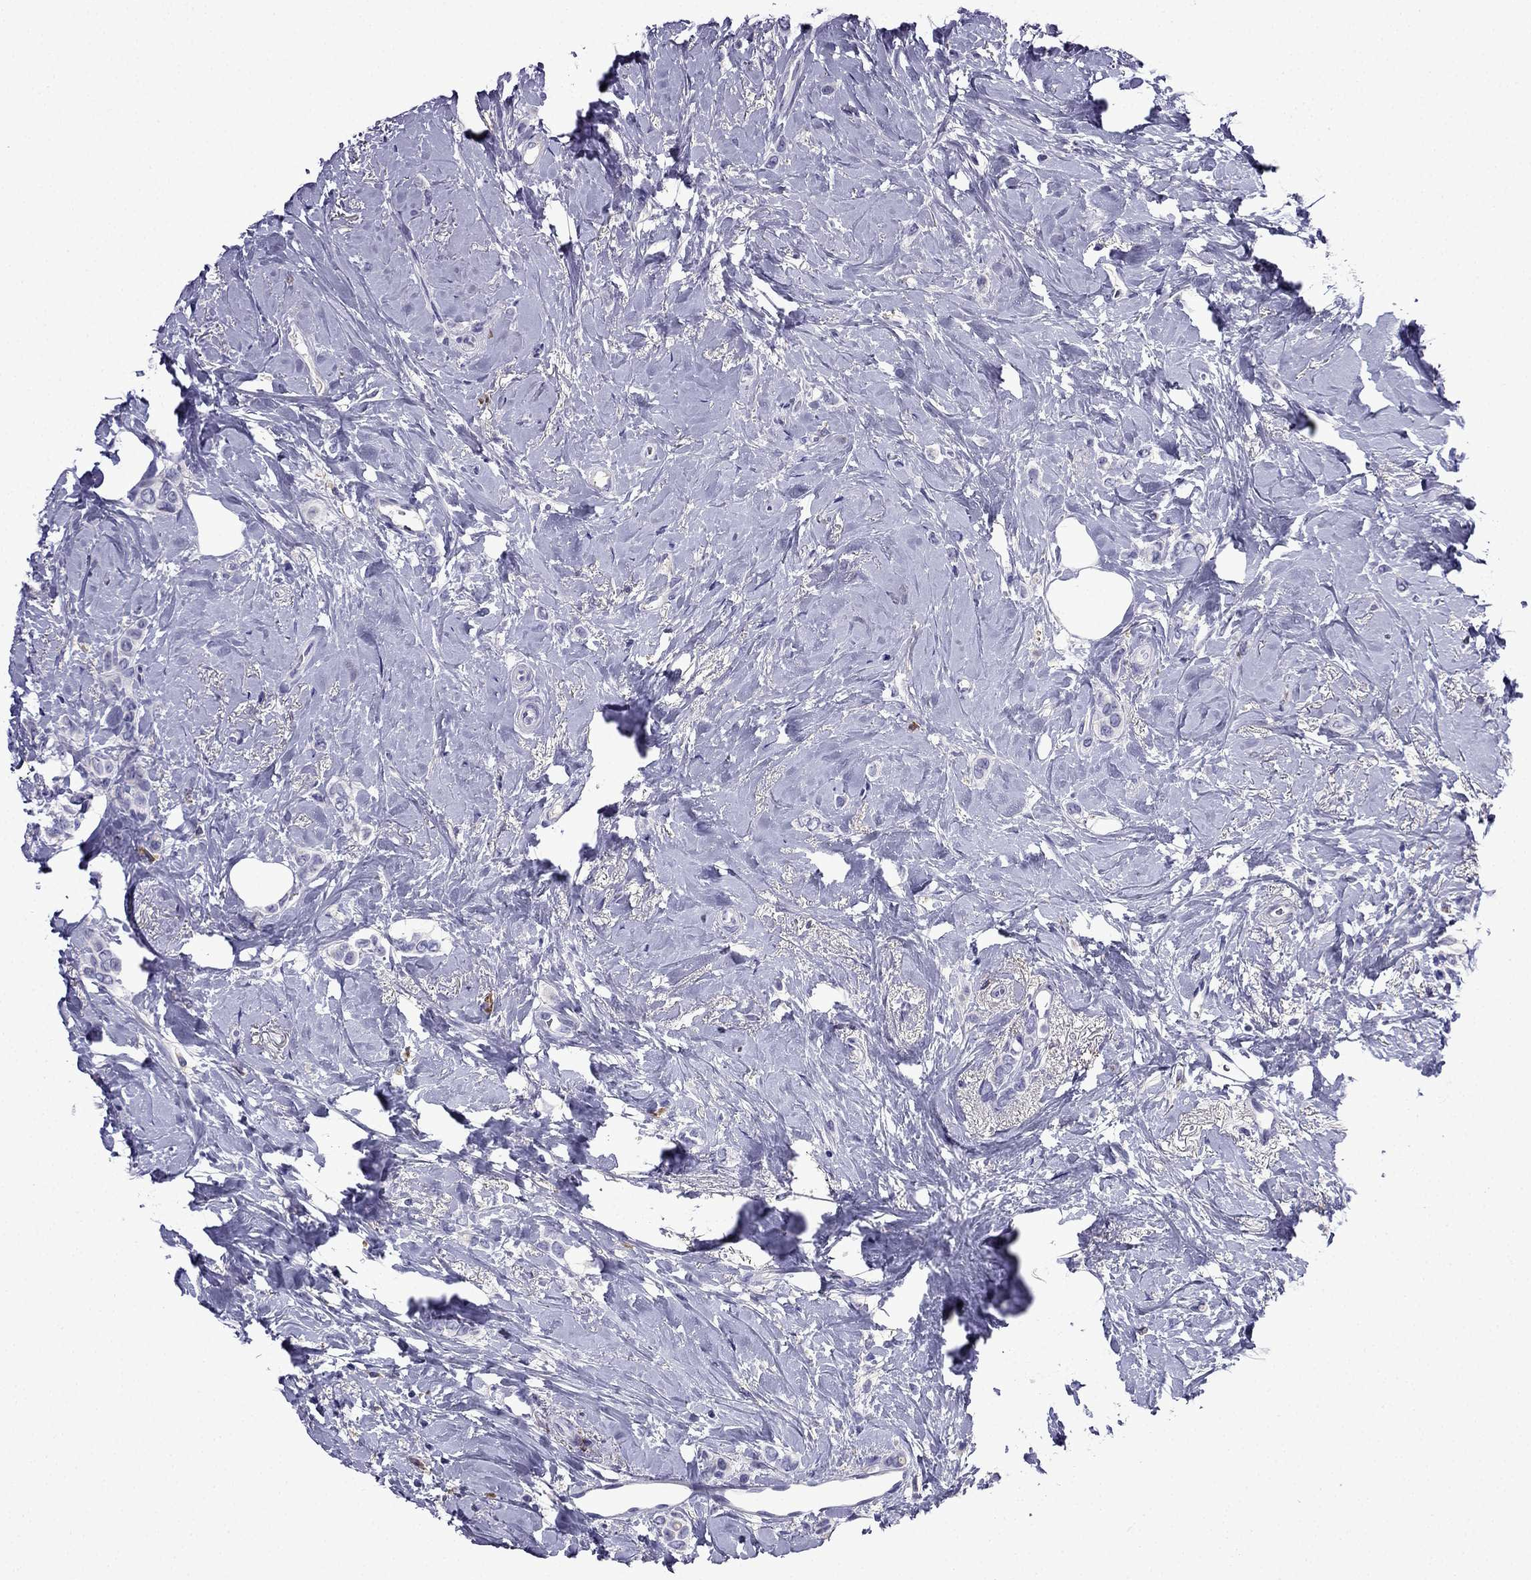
{"staining": {"intensity": "negative", "quantity": "none", "location": "none"}, "tissue": "breast cancer", "cell_type": "Tumor cells", "image_type": "cancer", "snomed": [{"axis": "morphology", "description": "Lobular carcinoma"}, {"axis": "topography", "description": "Breast"}], "caption": "Breast cancer (lobular carcinoma) stained for a protein using immunohistochemistry (IHC) shows no positivity tumor cells.", "gene": "TSSK4", "patient": {"sex": "female", "age": 66}}